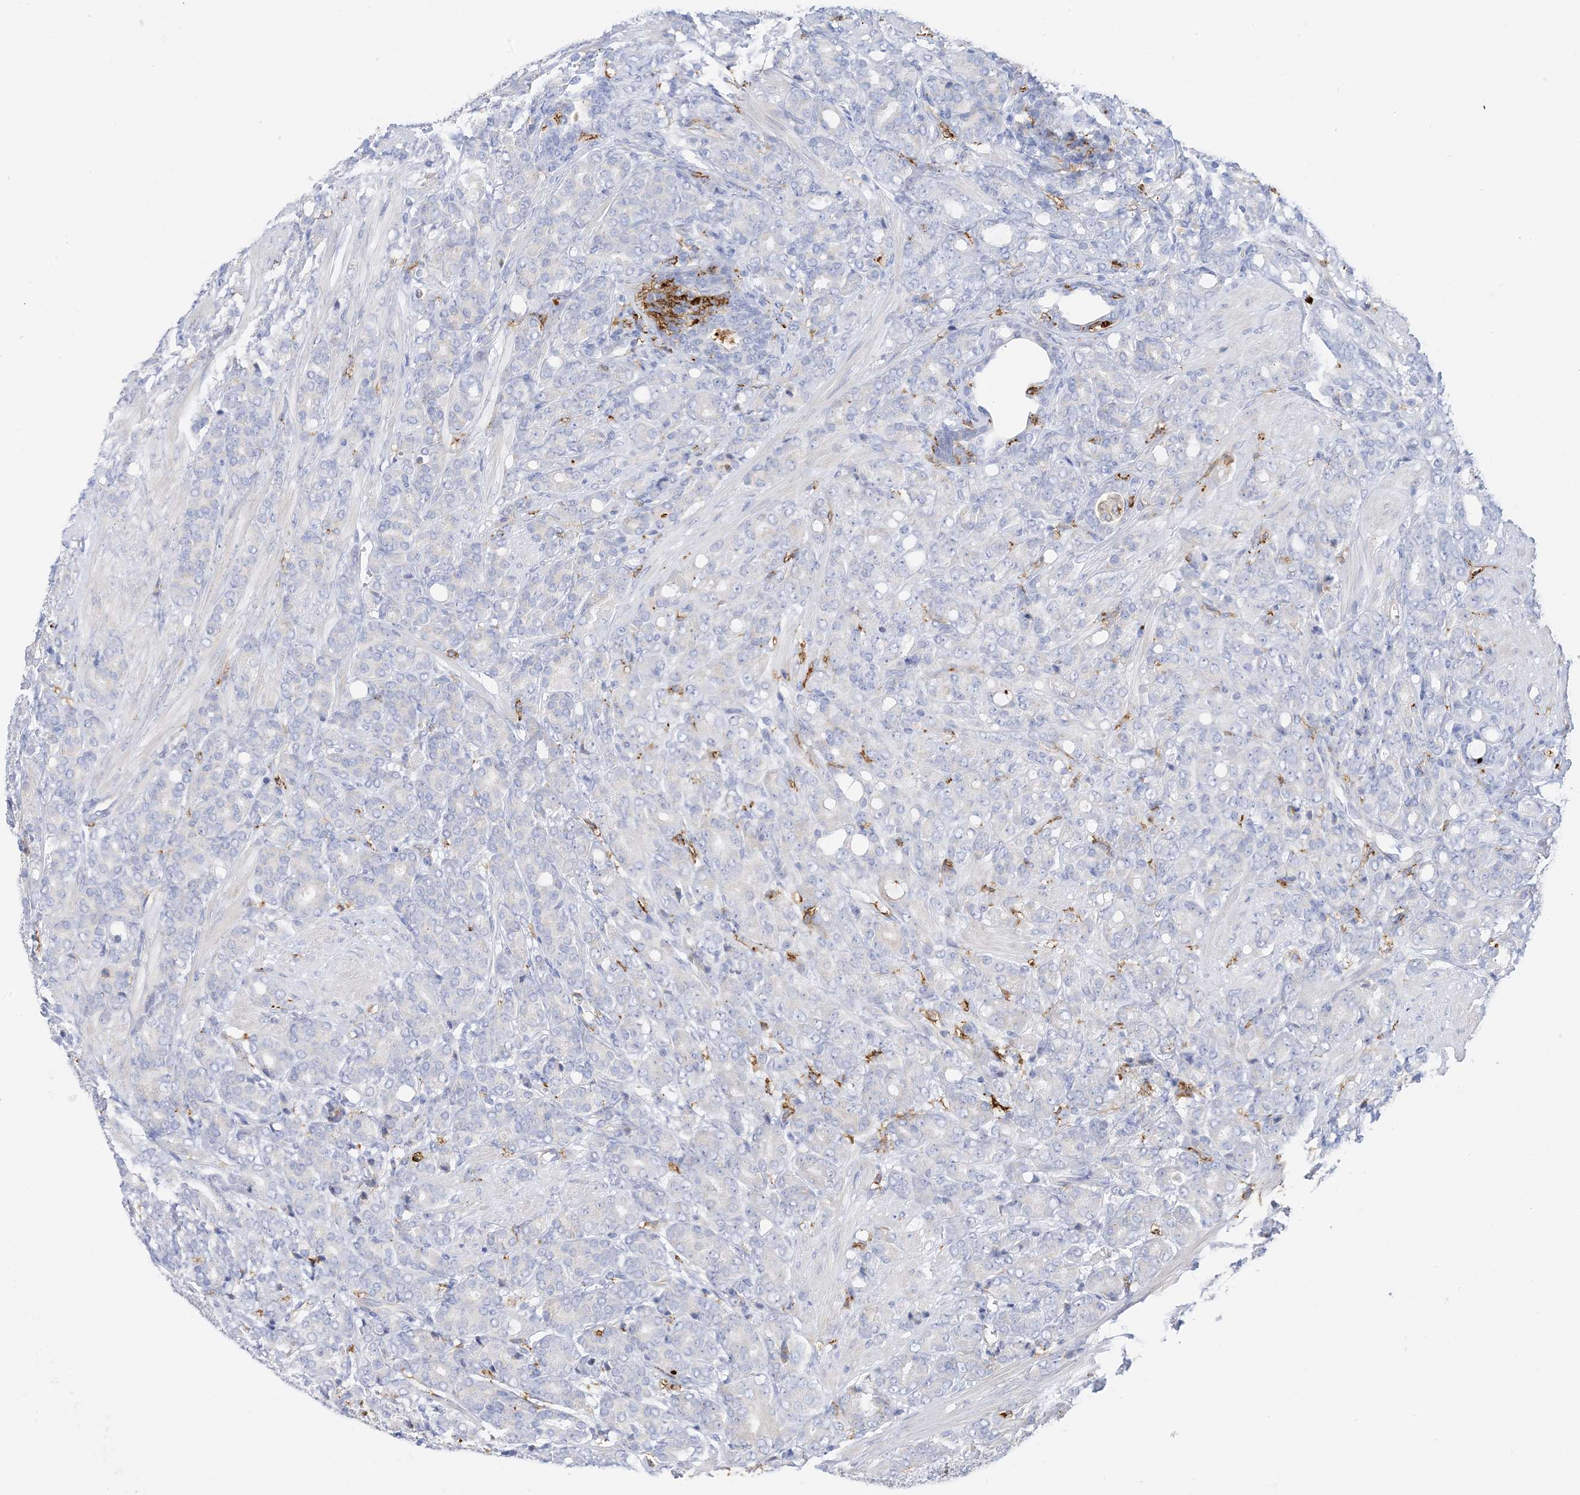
{"staining": {"intensity": "negative", "quantity": "none", "location": "none"}, "tissue": "prostate cancer", "cell_type": "Tumor cells", "image_type": "cancer", "snomed": [{"axis": "morphology", "description": "Adenocarcinoma, High grade"}, {"axis": "topography", "description": "Prostate"}], "caption": "High power microscopy image of an immunohistochemistry micrograph of prostate cancer (adenocarcinoma (high-grade)), revealing no significant expression in tumor cells.", "gene": "DPH3", "patient": {"sex": "male", "age": 62}}